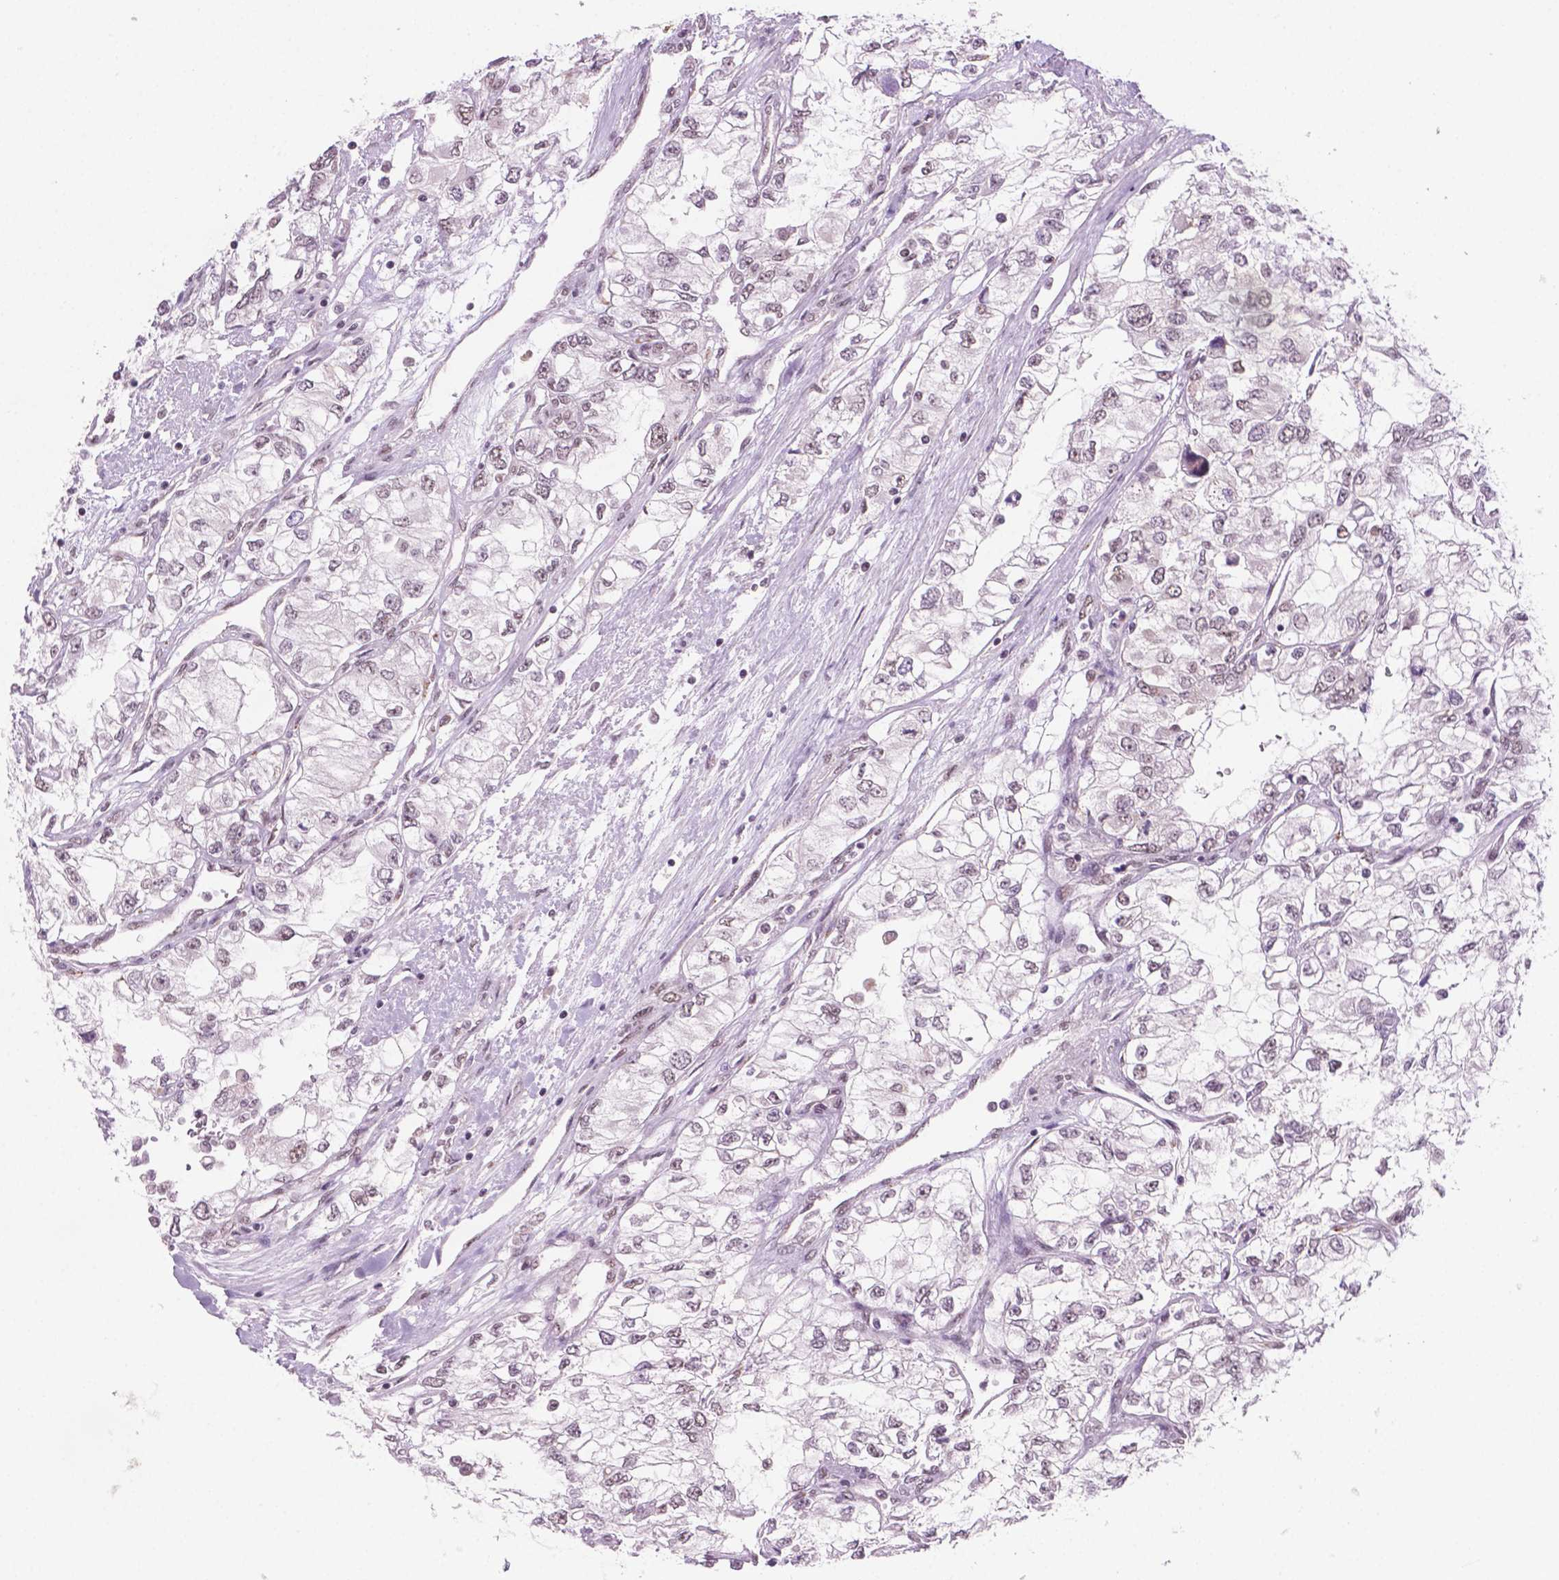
{"staining": {"intensity": "weak", "quantity": "<25%", "location": "nuclear"}, "tissue": "renal cancer", "cell_type": "Tumor cells", "image_type": "cancer", "snomed": [{"axis": "morphology", "description": "Adenocarcinoma, NOS"}, {"axis": "topography", "description": "Kidney"}], "caption": "Photomicrograph shows no protein positivity in tumor cells of adenocarcinoma (renal) tissue.", "gene": "PHAX", "patient": {"sex": "female", "age": 59}}